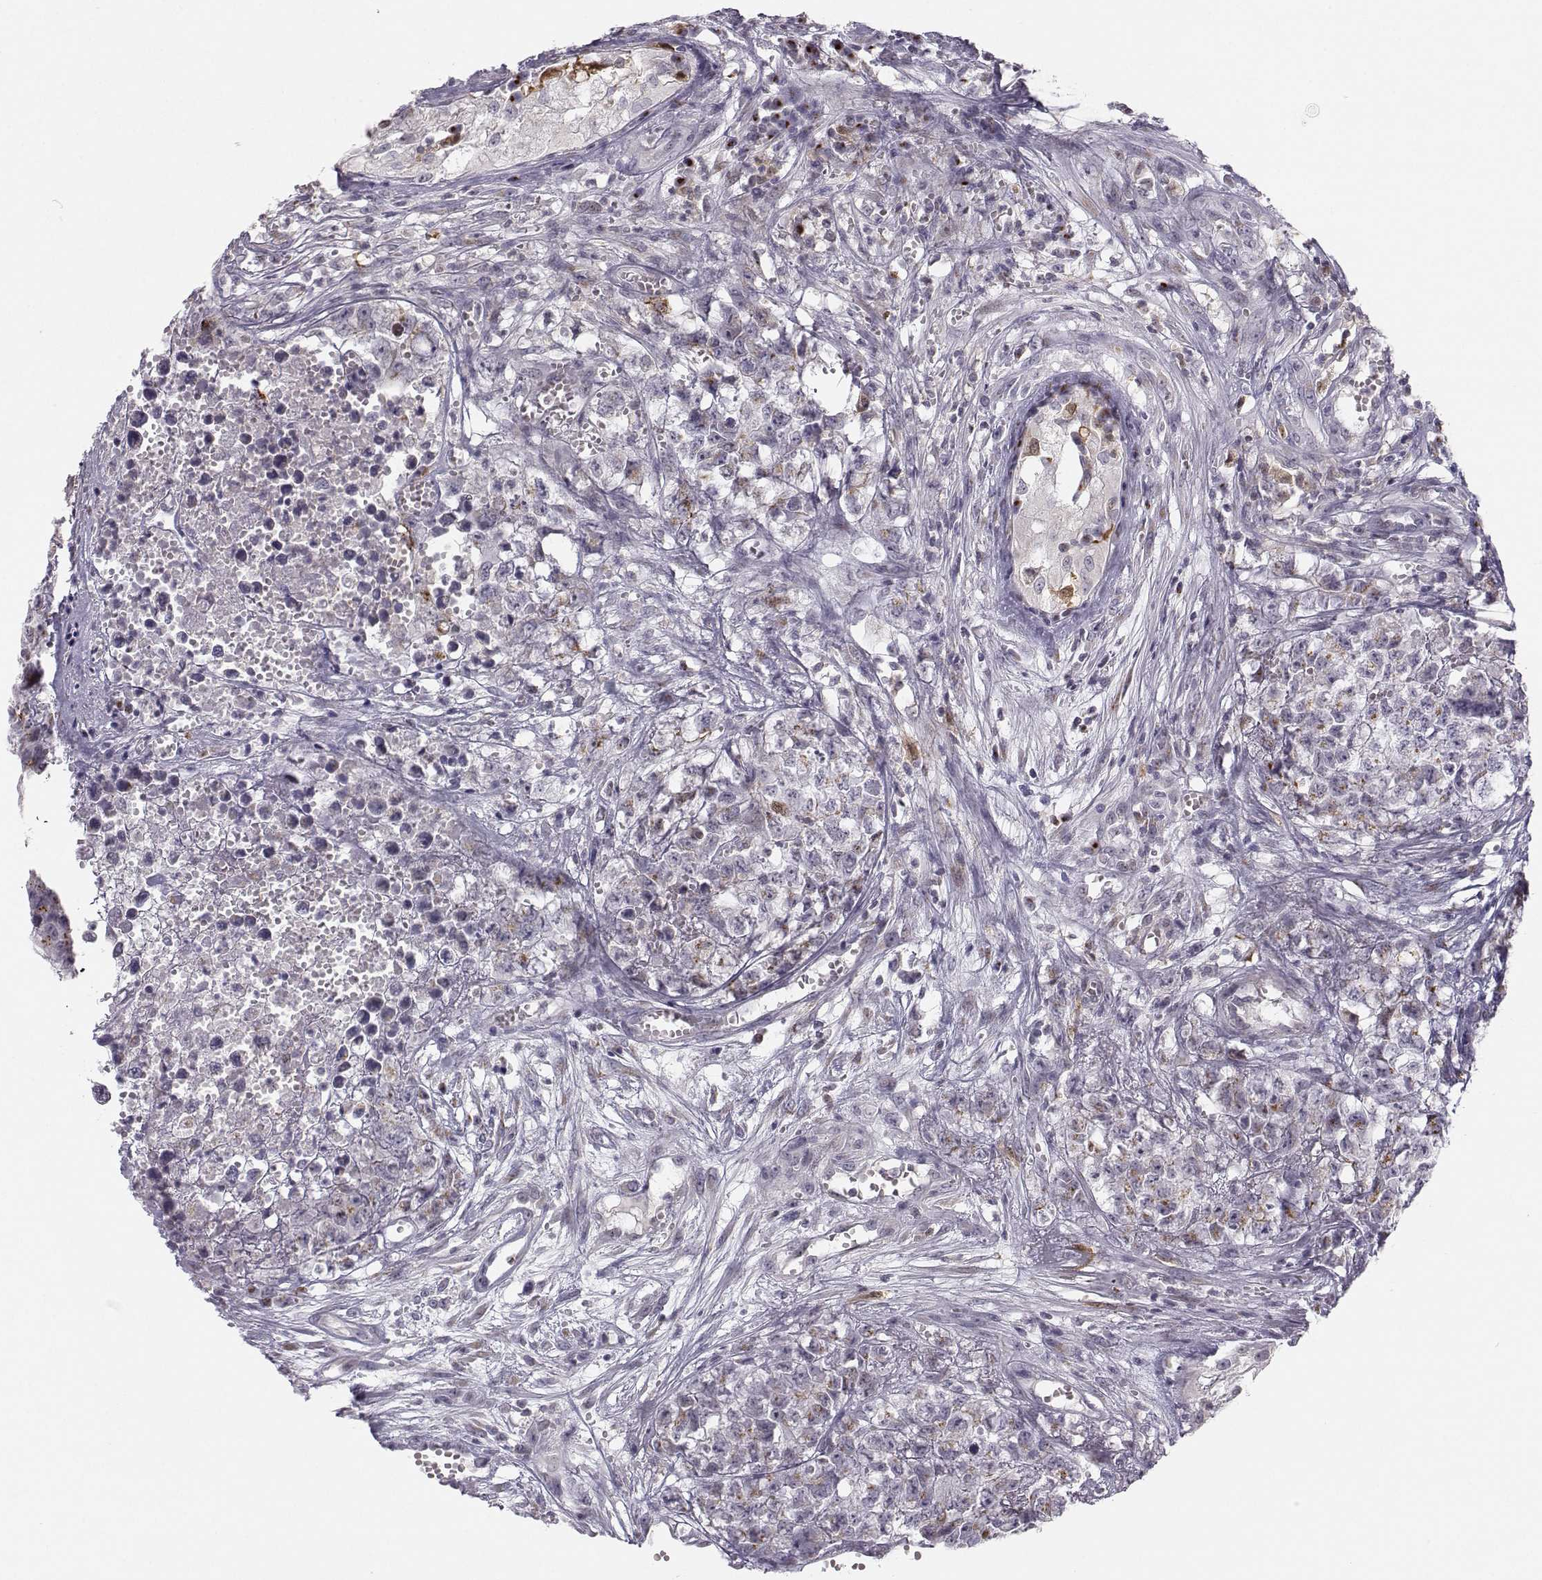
{"staining": {"intensity": "moderate", "quantity": "<25%", "location": "cytoplasmic/membranous"}, "tissue": "testis cancer", "cell_type": "Tumor cells", "image_type": "cancer", "snomed": [{"axis": "morphology", "description": "Seminoma, NOS"}, {"axis": "morphology", "description": "Carcinoma, Embryonal, NOS"}, {"axis": "topography", "description": "Testis"}], "caption": "Immunohistochemistry histopathology image of neoplastic tissue: human embryonal carcinoma (testis) stained using IHC shows low levels of moderate protein expression localized specifically in the cytoplasmic/membranous of tumor cells, appearing as a cytoplasmic/membranous brown color.", "gene": "HTR7", "patient": {"sex": "male", "age": 22}}